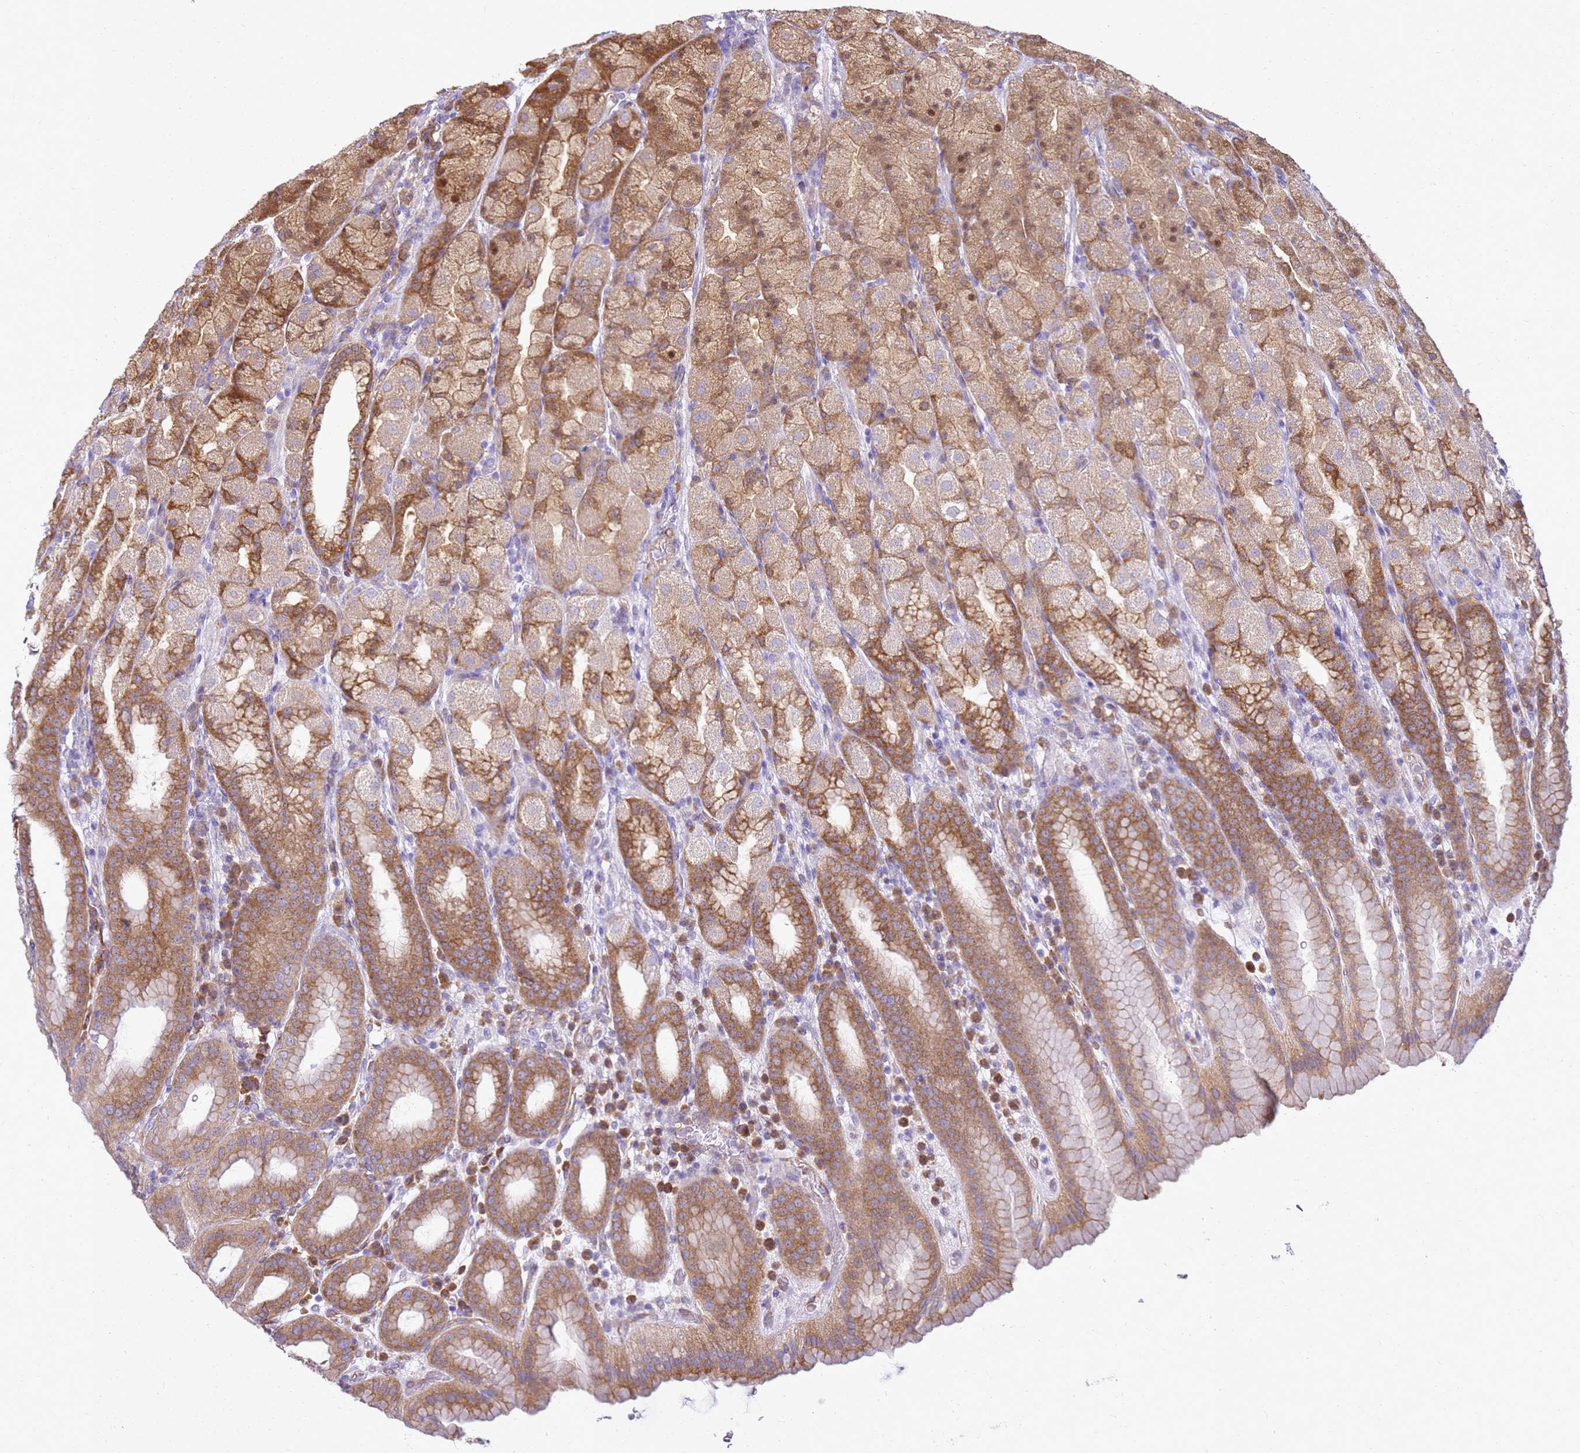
{"staining": {"intensity": "moderate", "quantity": ">75%", "location": "cytoplasmic/membranous,nuclear"}, "tissue": "stomach", "cell_type": "Glandular cells", "image_type": "normal", "snomed": [{"axis": "morphology", "description": "Normal tissue, NOS"}, {"axis": "topography", "description": "Stomach, upper"}, {"axis": "topography", "description": "Stomach"}], "caption": "Stomach stained with immunohistochemistry (IHC) exhibits moderate cytoplasmic/membranous,nuclear staining in approximately >75% of glandular cells.", "gene": "YWHAE", "patient": {"sex": "male", "age": 68}}